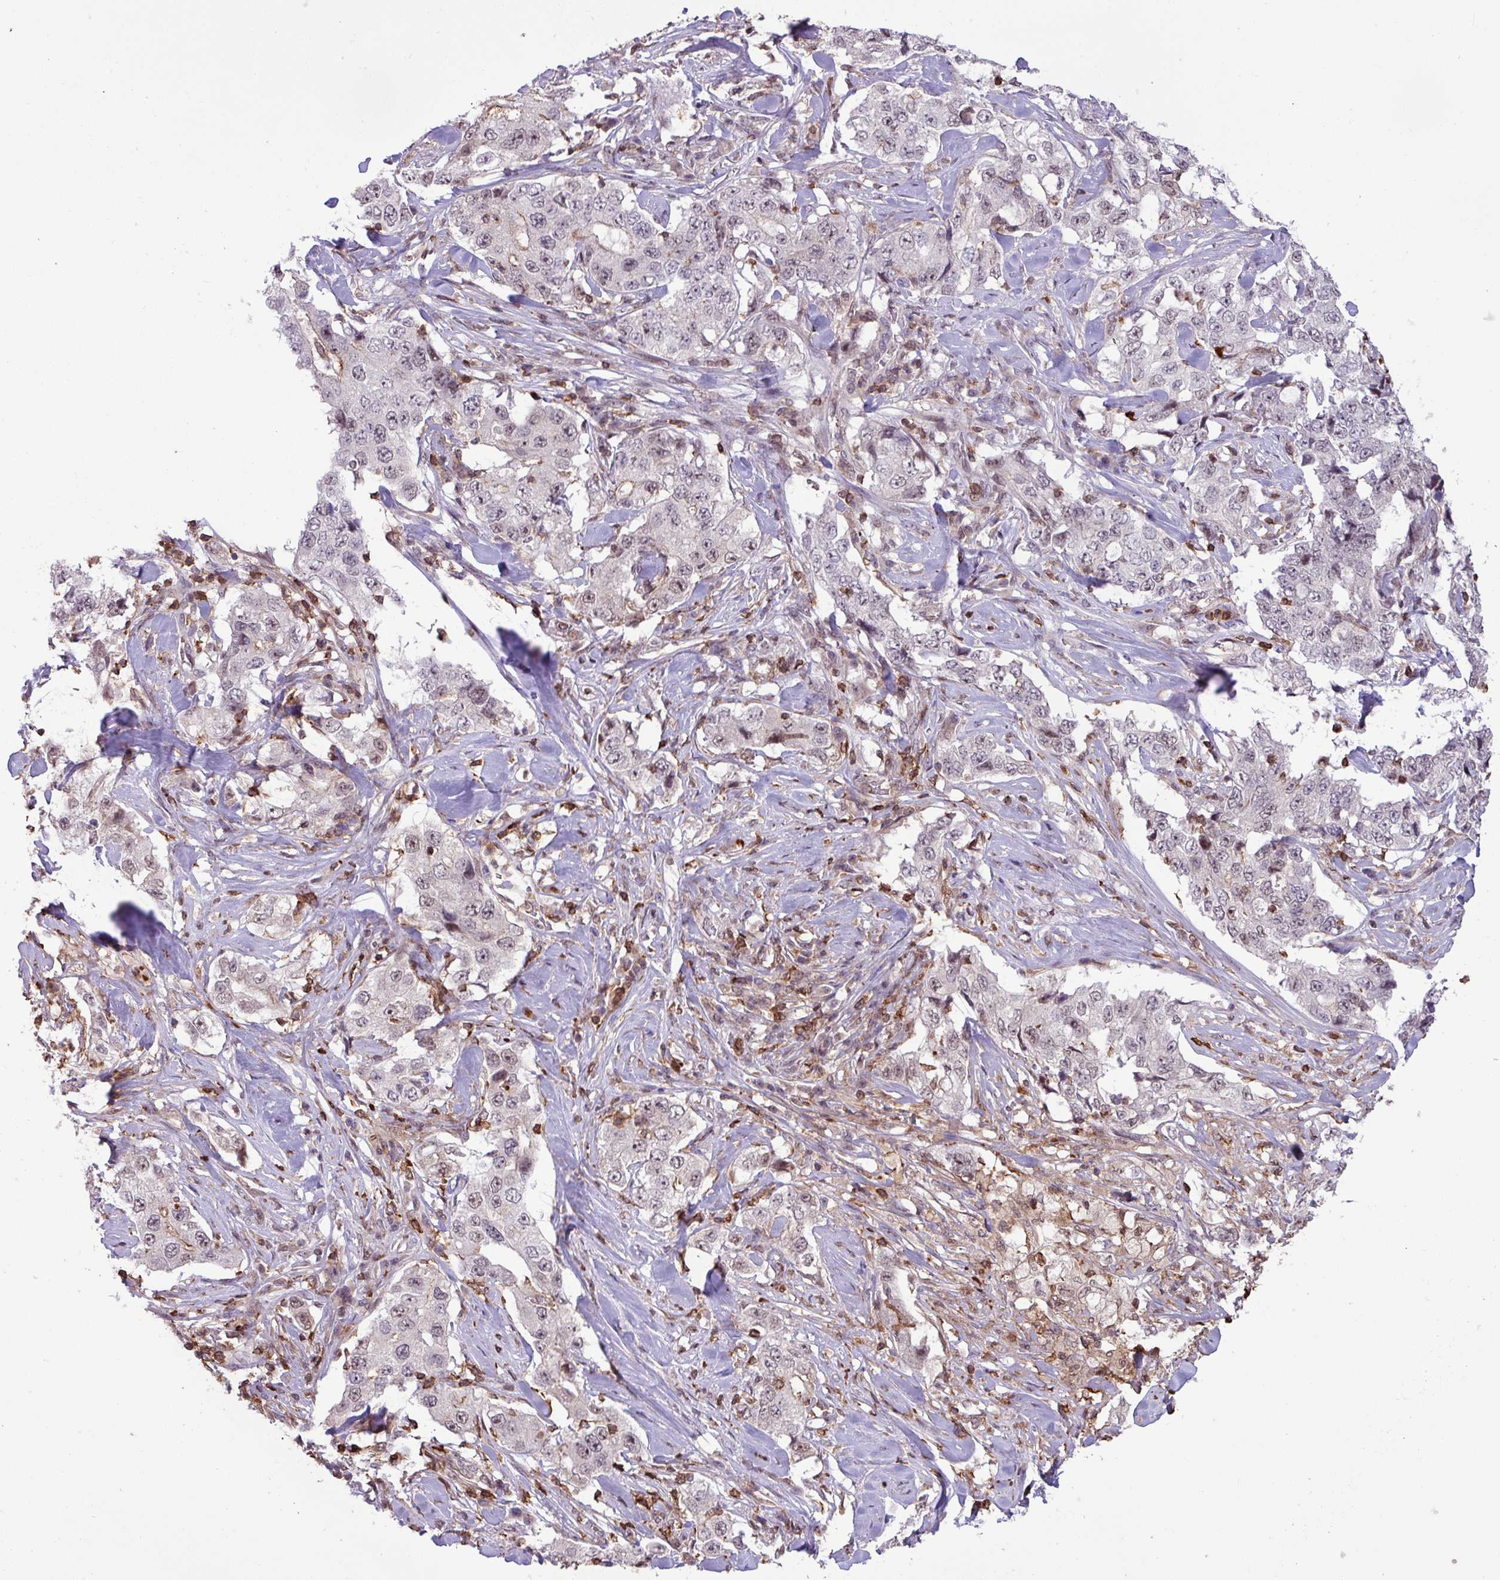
{"staining": {"intensity": "weak", "quantity": "<25%", "location": "nuclear"}, "tissue": "lung cancer", "cell_type": "Tumor cells", "image_type": "cancer", "snomed": [{"axis": "morphology", "description": "Adenocarcinoma, NOS"}, {"axis": "topography", "description": "Lung"}], "caption": "DAB immunohistochemical staining of human lung cancer (adenocarcinoma) reveals no significant expression in tumor cells. Nuclei are stained in blue.", "gene": "GON7", "patient": {"sex": "female", "age": 51}}